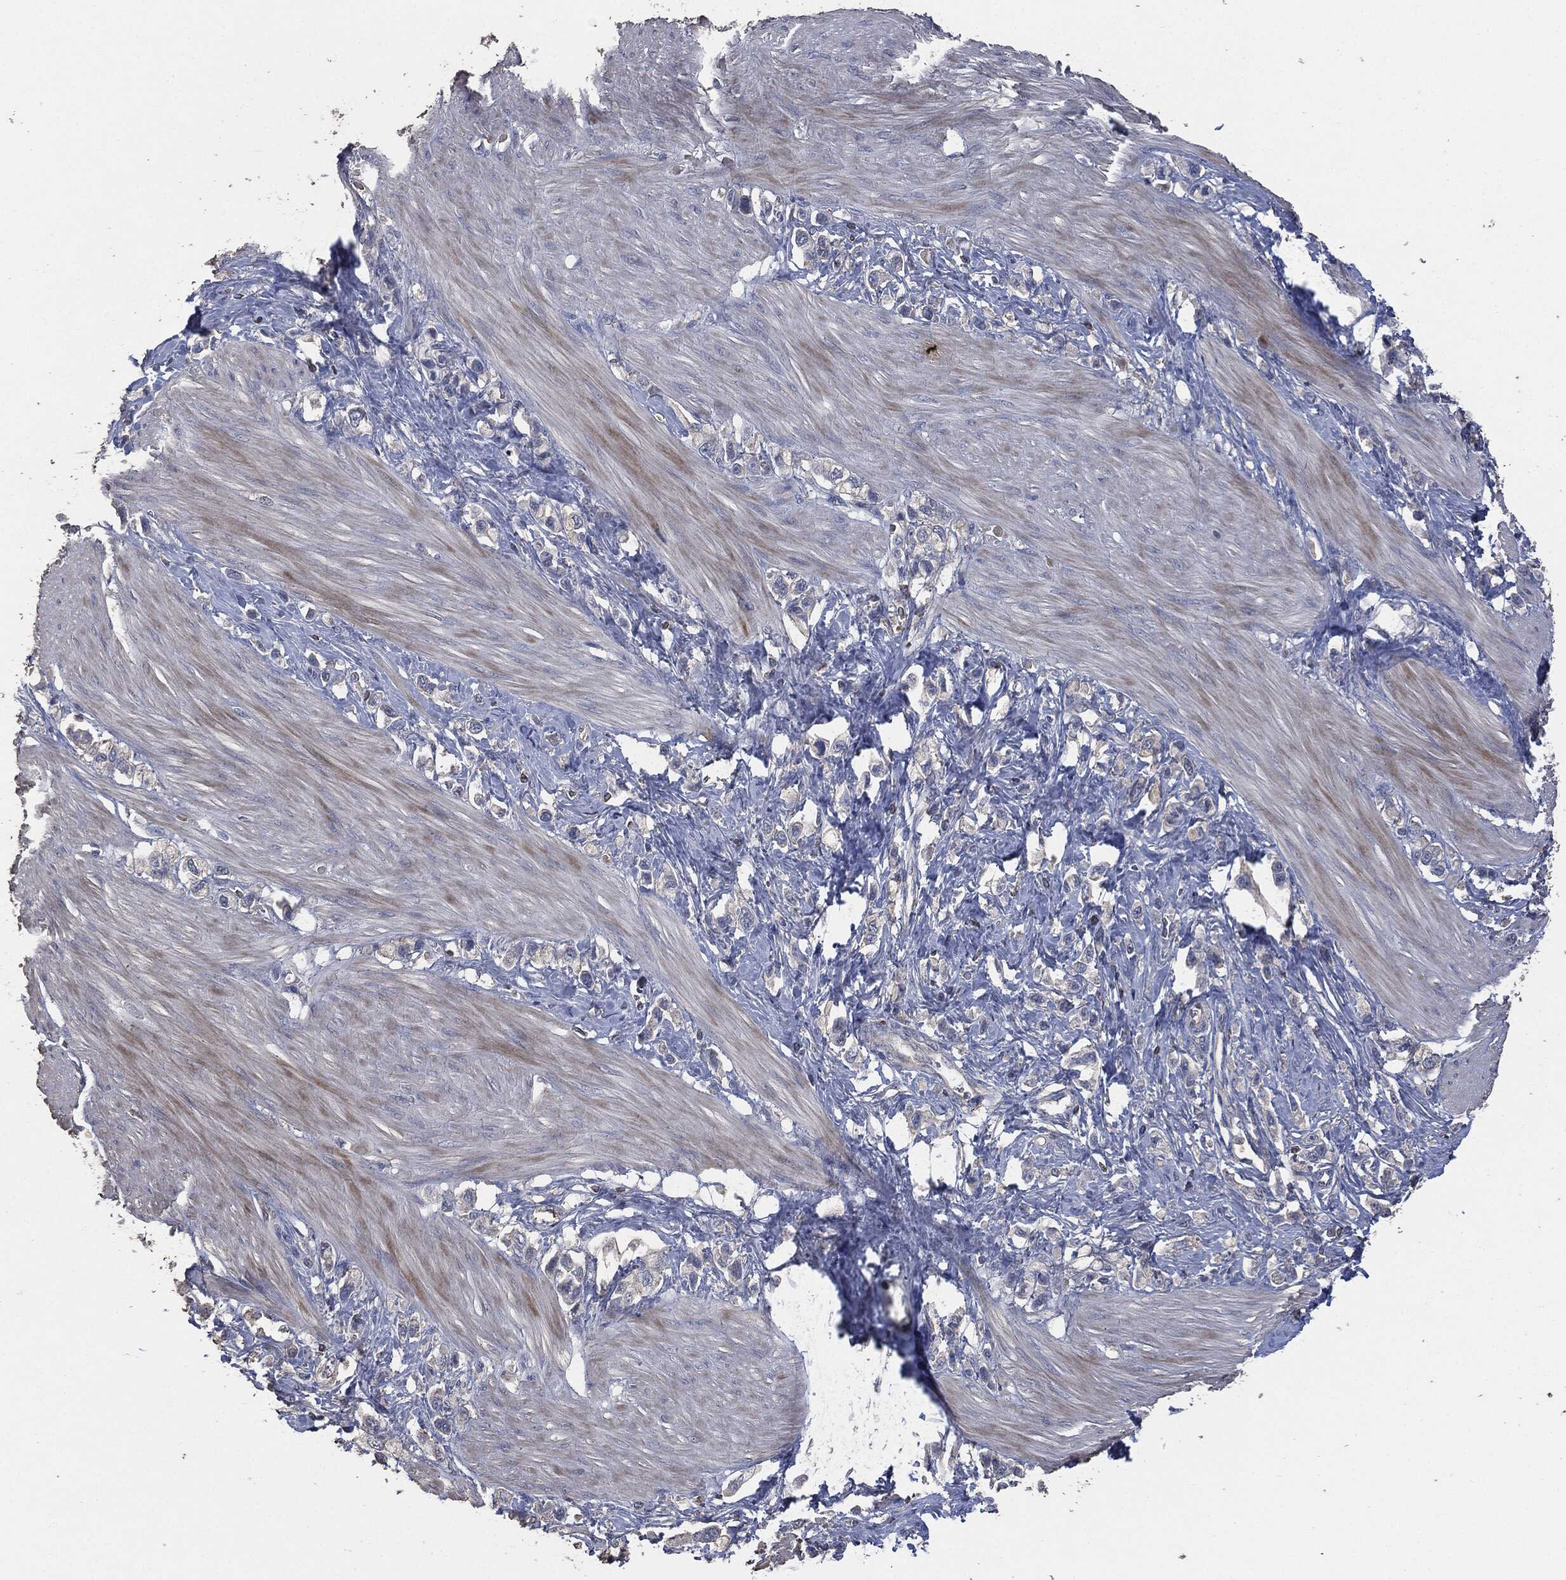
{"staining": {"intensity": "negative", "quantity": "none", "location": "none"}, "tissue": "stomach cancer", "cell_type": "Tumor cells", "image_type": "cancer", "snomed": [{"axis": "morphology", "description": "Normal tissue, NOS"}, {"axis": "morphology", "description": "Adenocarcinoma, NOS"}, {"axis": "morphology", "description": "Adenocarcinoma, High grade"}, {"axis": "topography", "description": "Stomach, upper"}, {"axis": "topography", "description": "Stomach"}], "caption": "Human stomach cancer (adenocarcinoma (high-grade)) stained for a protein using immunohistochemistry reveals no positivity in tumor cells.", "gene": "MSLN", "patient": {"sex": "female", "age": 65}}